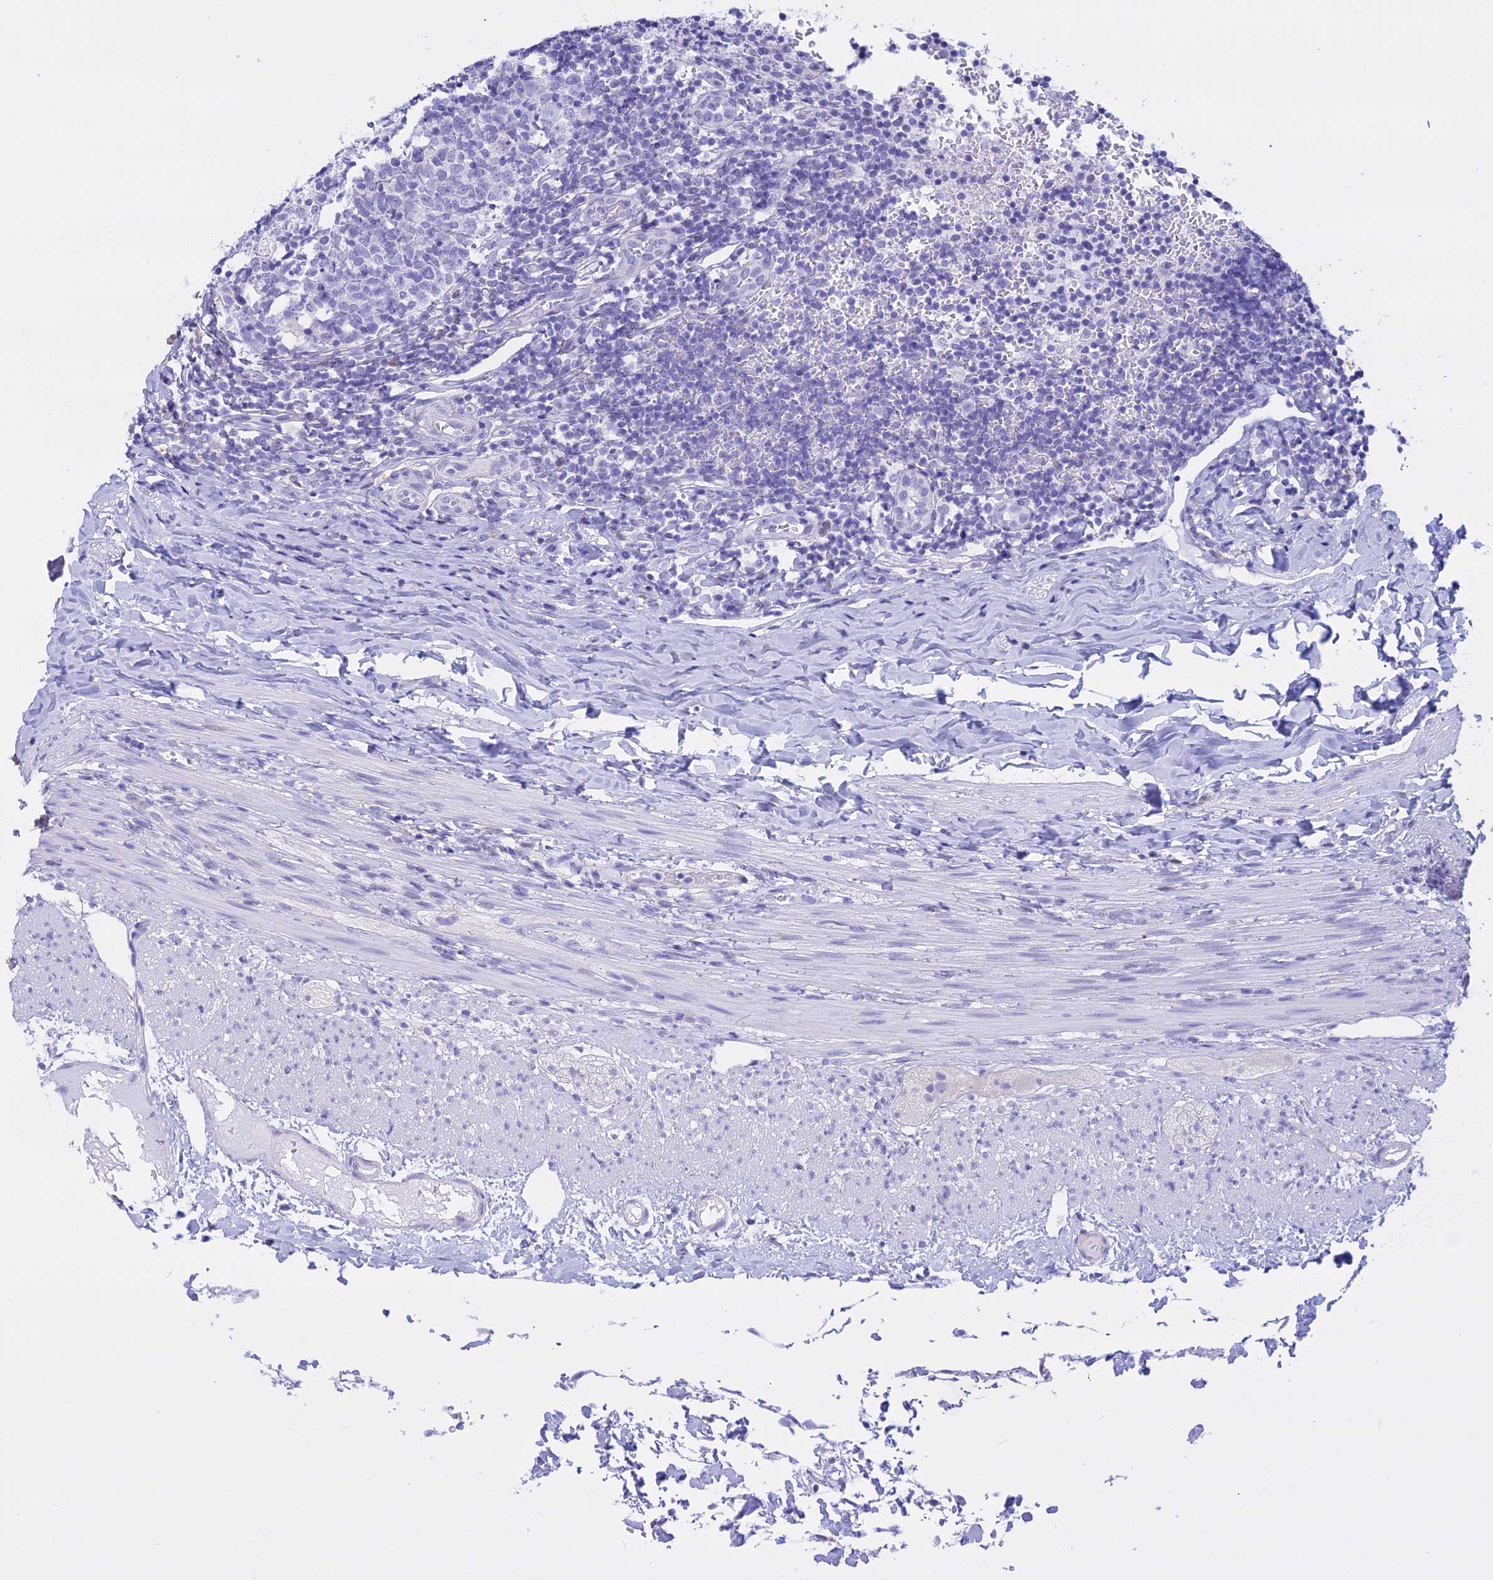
{"staining": {"intensity": "negative", "quantity": "none", "location": "none"}, "tissue": "appendix", "cell_type": "Glandular cells", "image_type": "normal", "snomed": [{"axis": "morphology", "description": "Normal tissue, NOS"}, {"axis": "topography", "description": "Appendix"}], "caption": "Appendix stained for a protein using immunohistochemistry shows no positivity glandular cells.", "gene": "LHFPL2", "patient": {"sex": "male", "age": 8}}